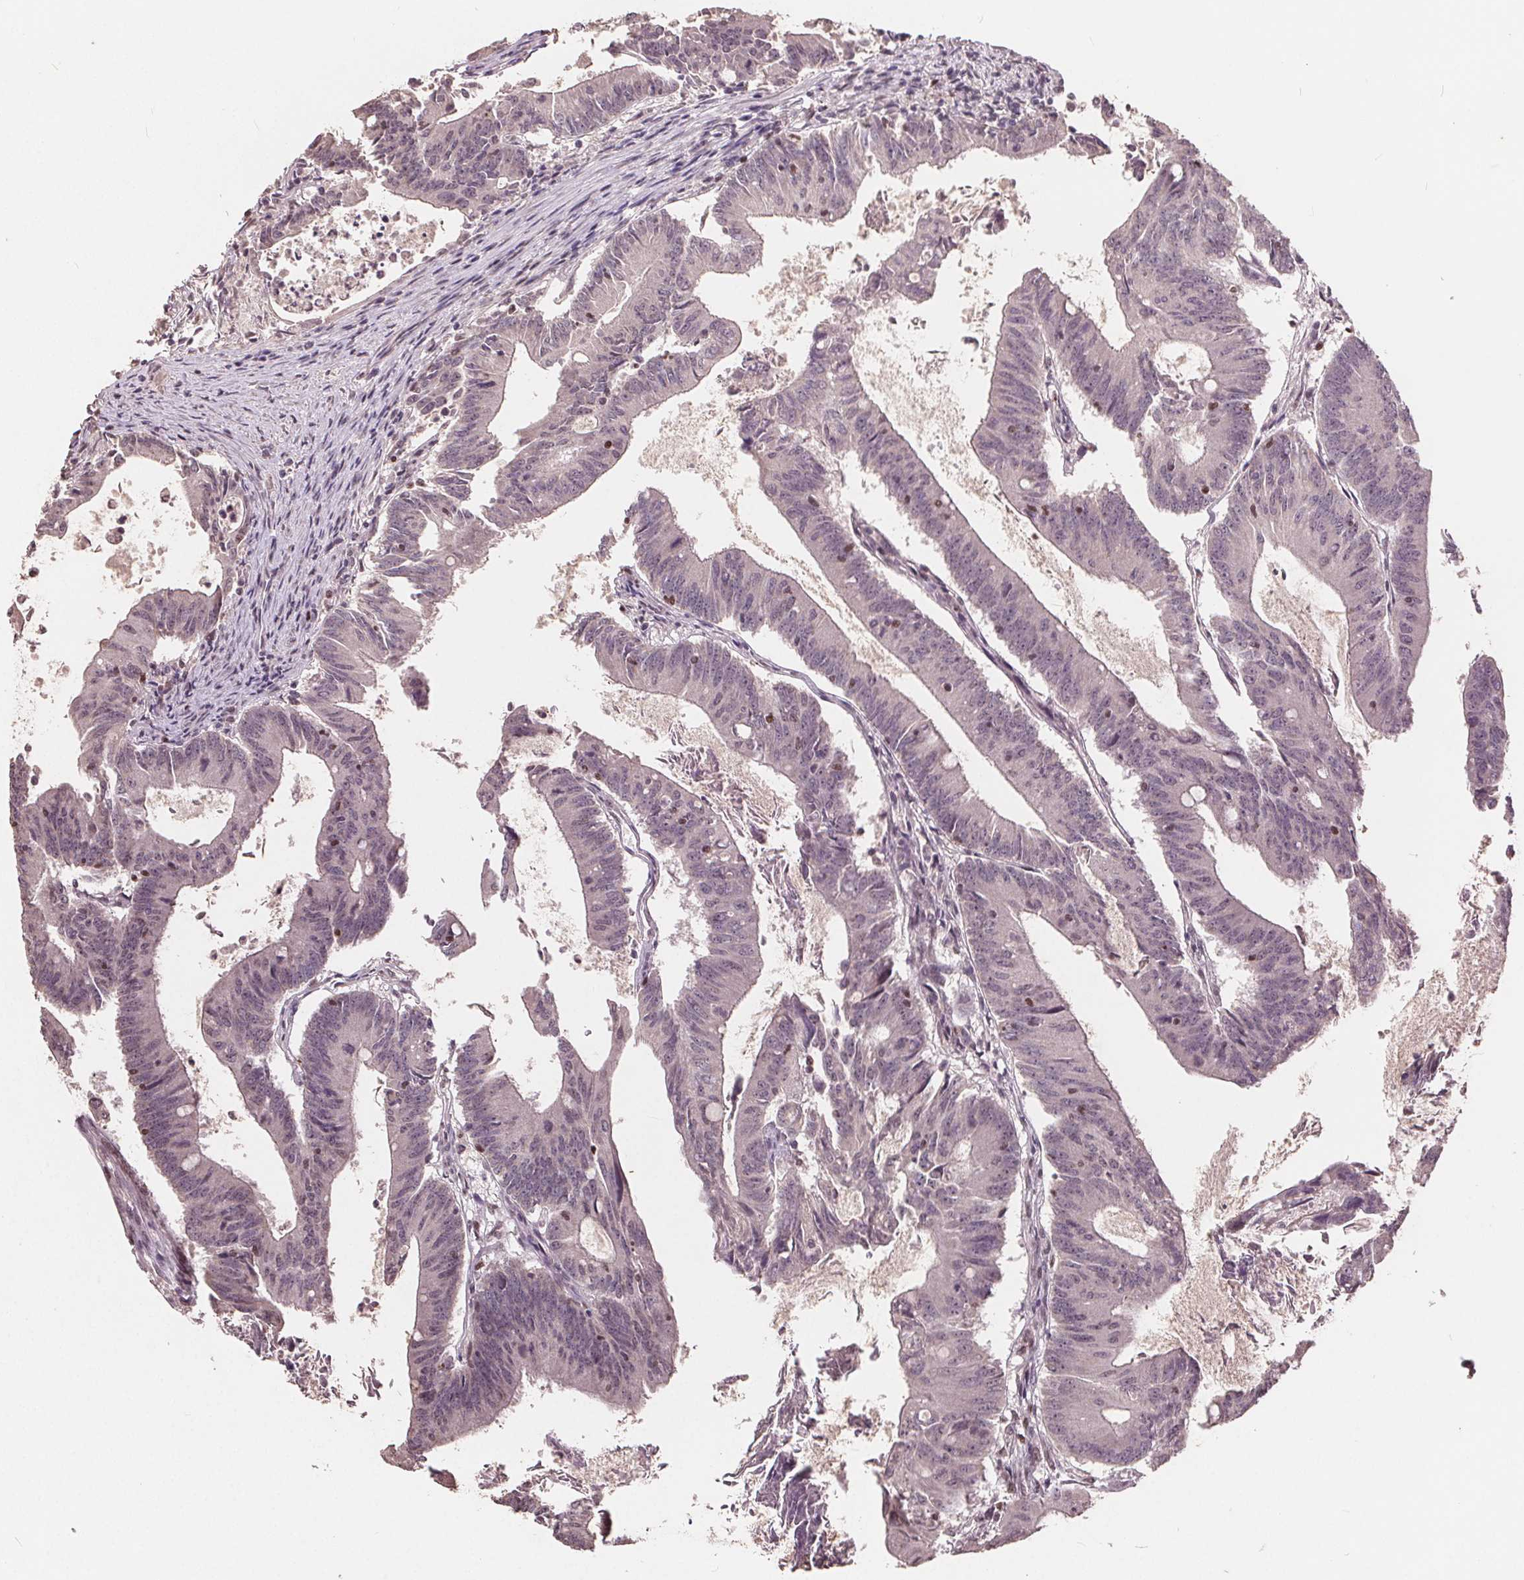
{"staining": {"intensity": "weak", "quantity": "<25%", "location": "cytoplasmic/membranous,nuclear"}, "tissue": "colorectal cancer", "cell_type": "Tumor cells", "image_type": "cancer", "snomed": [{"axis": "morphology", "description": "Adenocarcinoma, NOS"}, {"axis": "topography", "description": "Colon"}], "caption": "This is an IHC micrograph of human colorectal adenocarcinoma. There is no positivity in tumor cells.", "gene": "DNMT3B", "patient": {"sex": "female", "age": 70}}